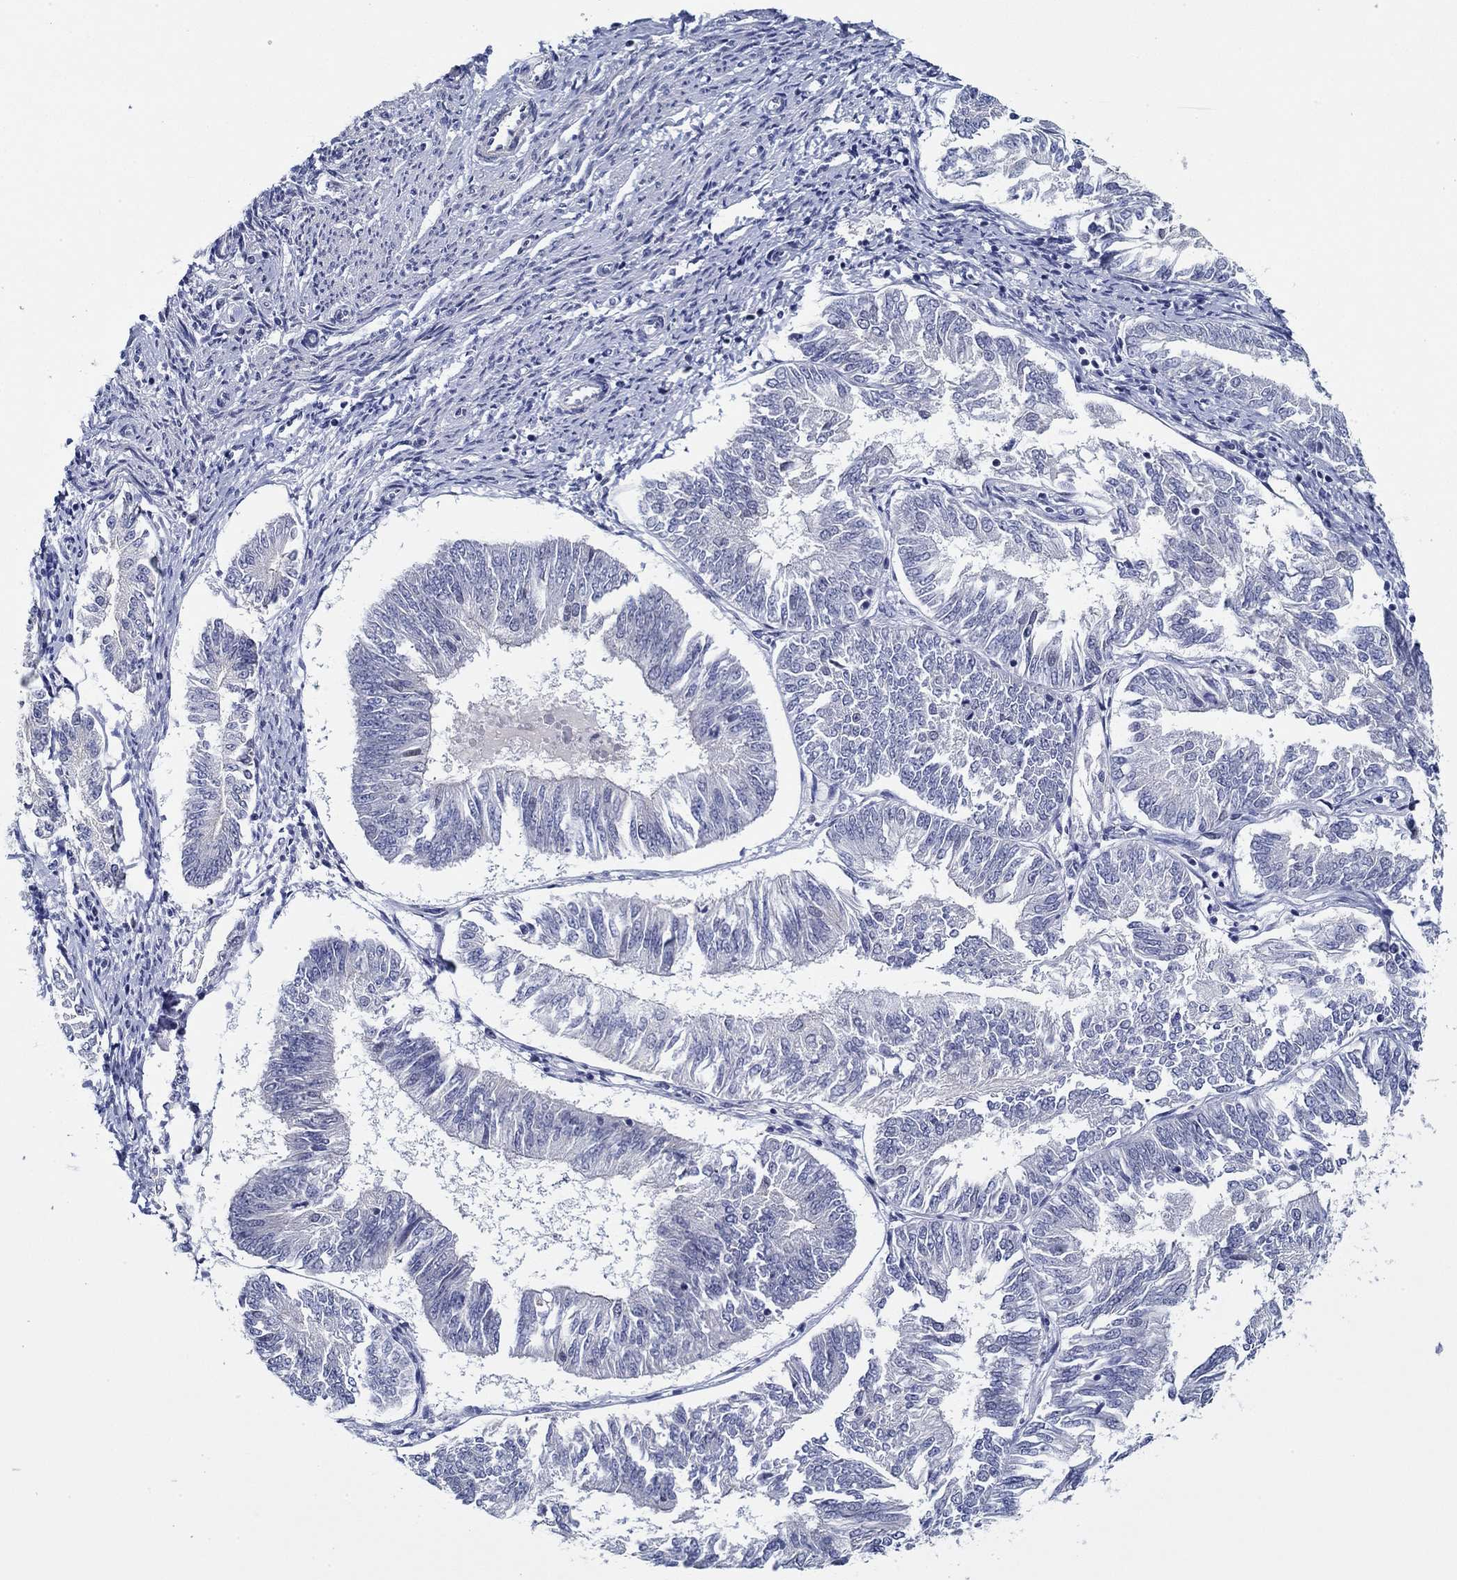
{"staining": {"intensity": "negative", "quantity": "none", "location": "none"}, "tissue": "endometrial cancer", "cell_type": "Tumor cells", "image_type": "cancer", "snomed": [{"axis": "morphology", "description": "Adenocarcinoma, NOS"}, {"axis": "topography", "description": "Endometrium"}], "caption": "This is an immunohistochemistry (IHC) photomicrograph of human endometrial cancer (adenocarcinoma). There is no positivity in tumor cells.", "gene": "SLC34A1", "patient": {"sex": "female", "age": 58}}